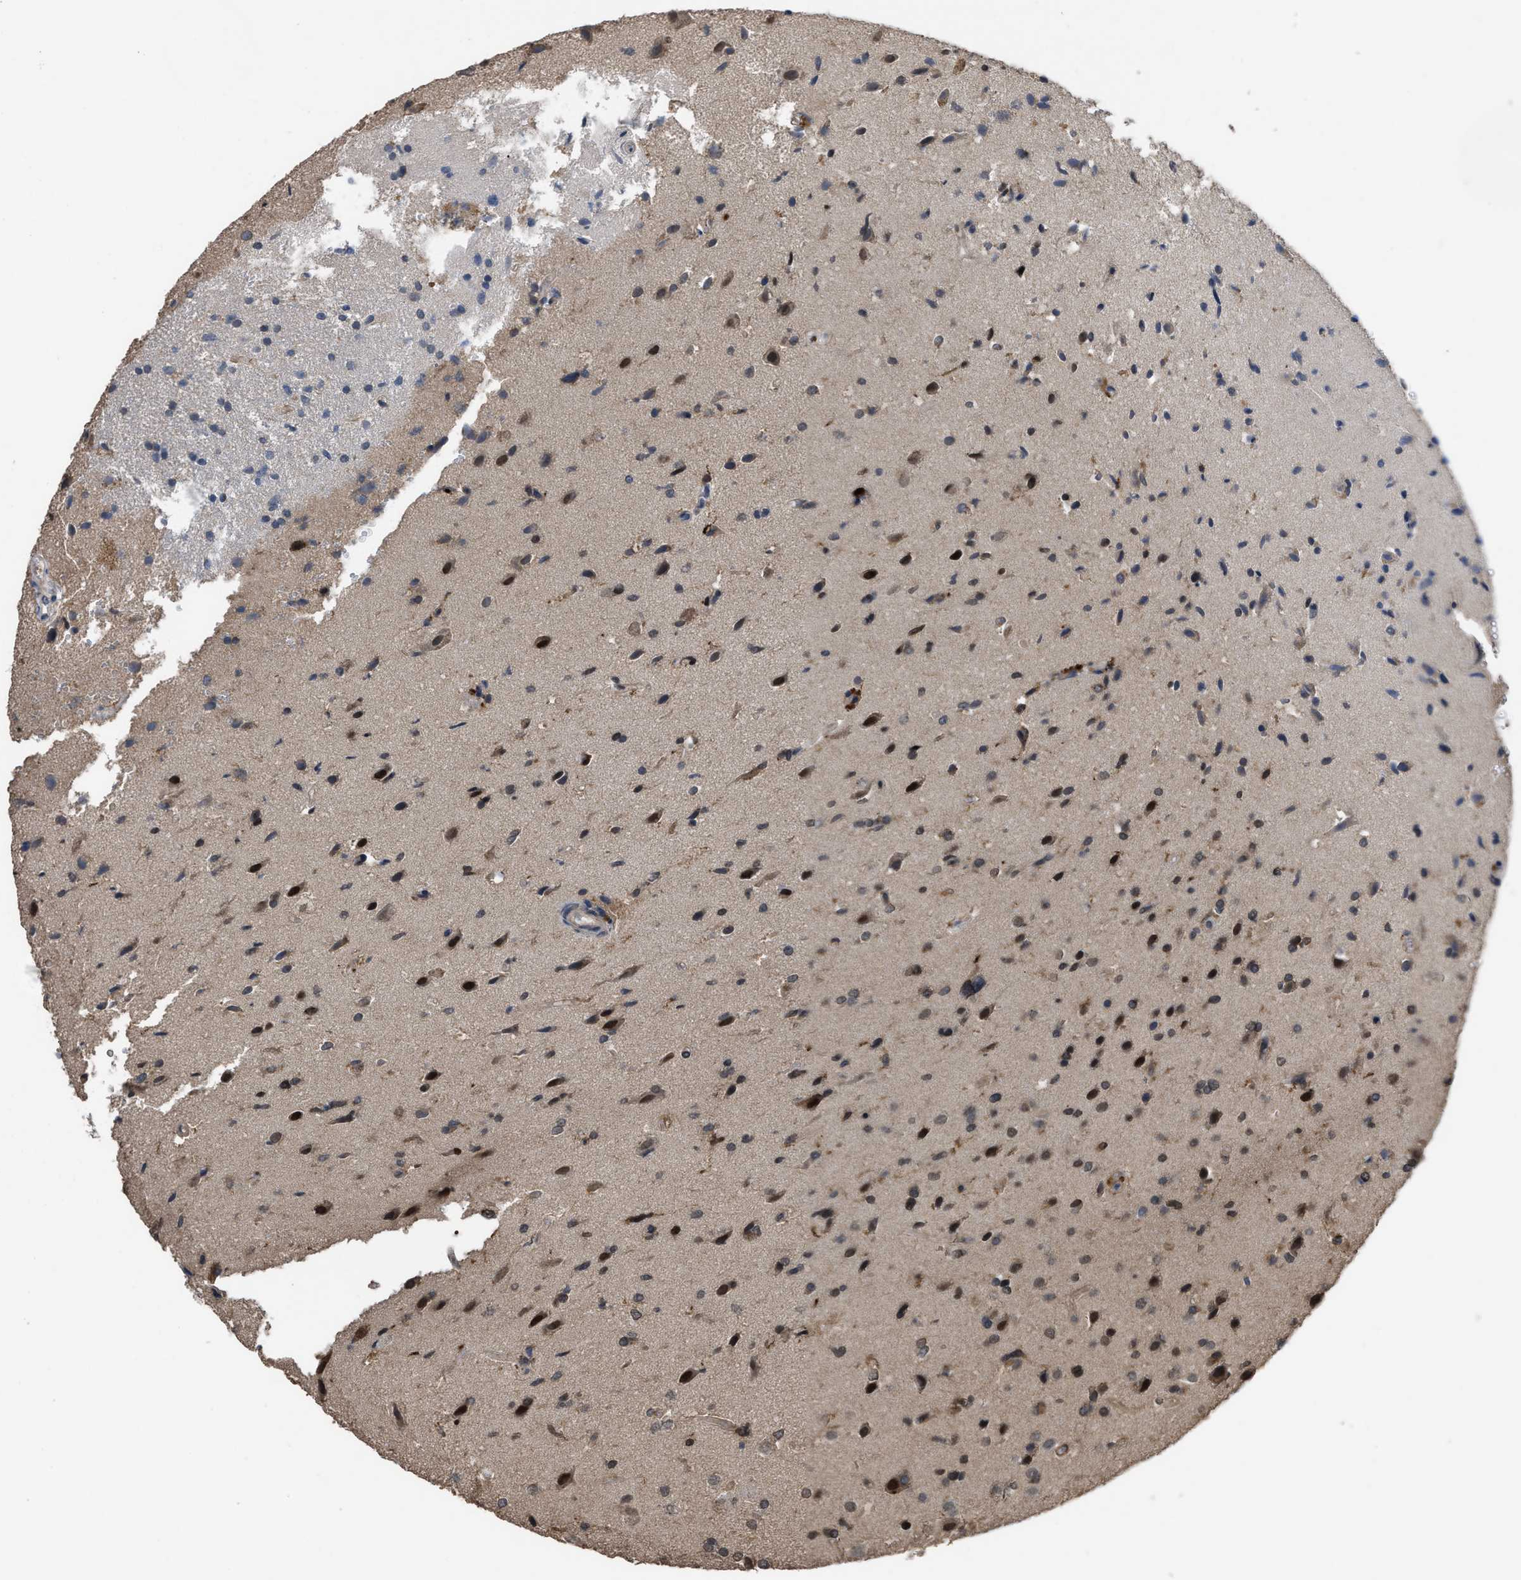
{"staining": {"intensity": "strong", "quantity": "25%-75%", "location": "cytoplasmic/membranous,nuclear"}, "tissue": "glioma", "cell_type": "Tumor cells", "image_type": "cancer", "snomed": [{"axis": "morphology", "description": "Glioma, malignant, High grade"}, {"axis": "topography", "description": "Brain"}], "caption": "Immunohistochemistry histopathology image of human glioma stained for a protein (brown), which exhibits high levels of strong cytoplasmic/membranous and nuclear expression in about 25%-75% of tumor cells.", "gene": "UTRN", "patient": {"sex": "male", "age": 33}}